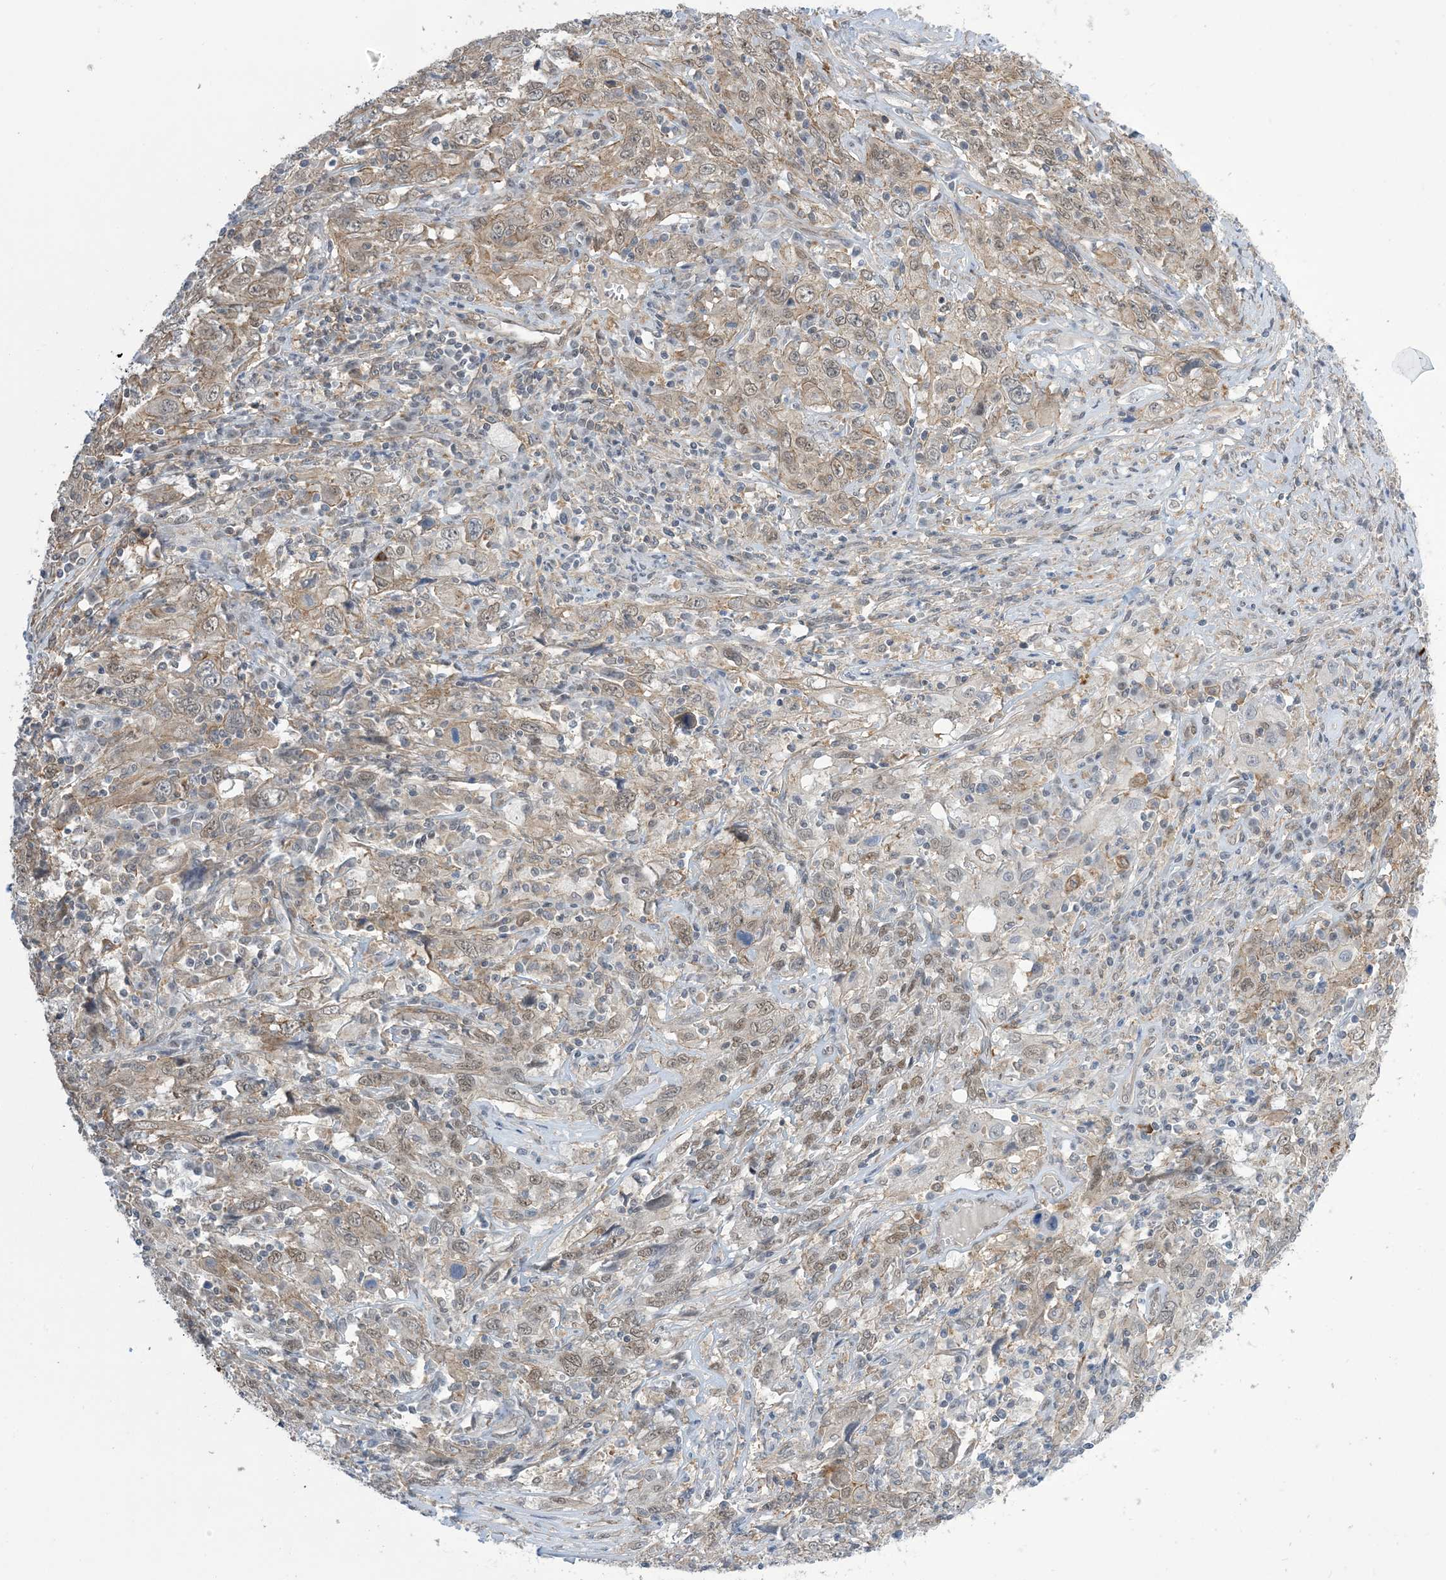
{"staining": {"intensity": "weak", "quantity": "<25%", "location": "cytoplasmic/membranous,nuclear"}, "tissue": "cervical cancer", "cell_type": "Tumor cells", "image_type": "cancer", "snomed": [{"axis": "morphology", "description": "Squamous cell carcinoma, NOS"}, {"axis": "topography", "description": "Cervix"}], "caption": "This is an immunohistochemistry photomicrograph of human cervical cancer (squamous cell carcinoma). There is no positivity in tumor cells.", "gene": "ZNF8", "patient": {"sex": "female", "age": 46}}